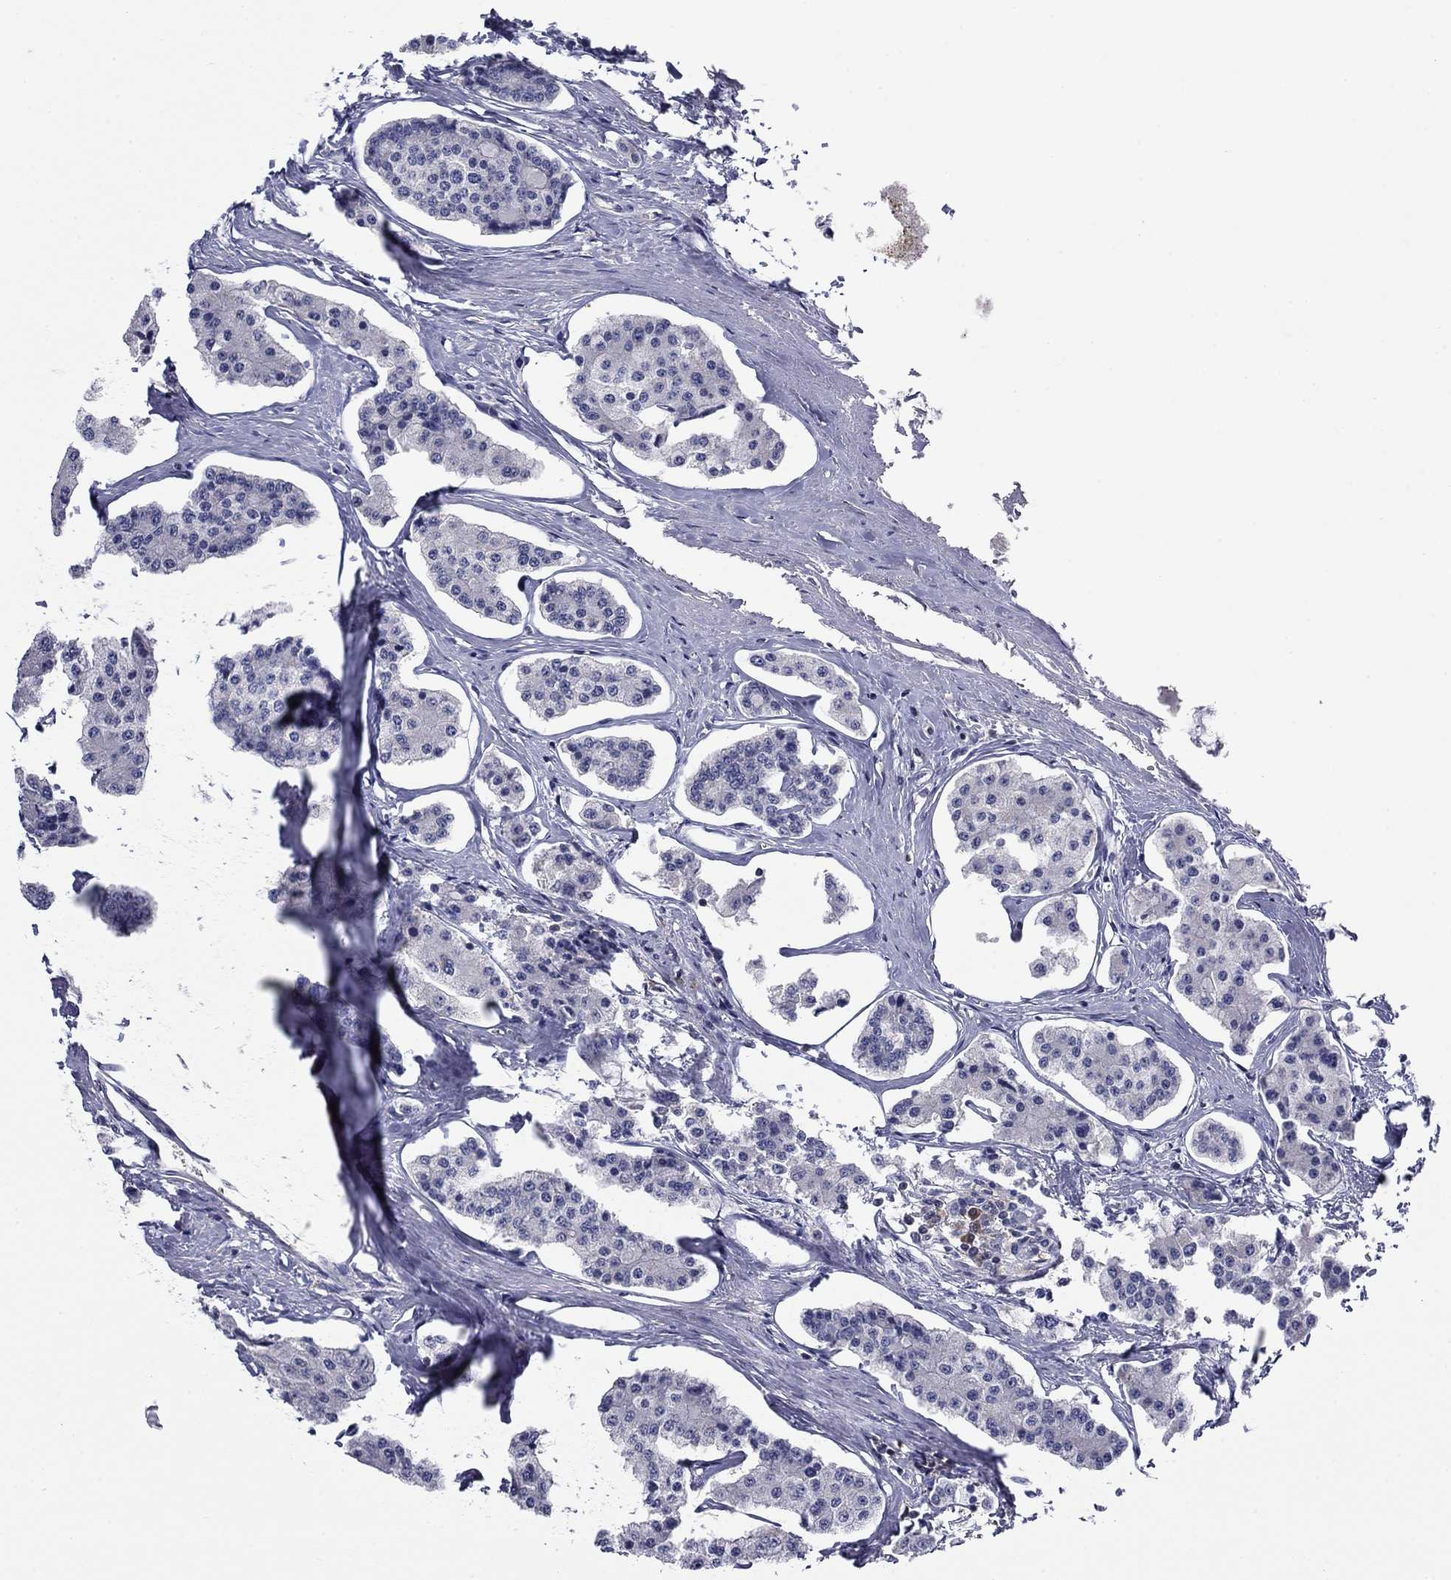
{"staining": {"intensity": "negative", "quantity": "none", "location": "none"}, "tissue": "carcinoid", "cell_type": "Tumor cells", "image_type": "cancer", "snomed": [{"axis": "morphology", "description": "Carcinoid, malignant, NOS"}, {"axis": "topography", "description": "Small intestine"}], "caption": "An immunohistochemistry (IHC) histopathology image of carcinoid (malignant) is shown. There is no staining in tumor cells of carcinoid (malignant).", "gene": "POU2F2", "patient": {"sex": "female", "age": 65}}